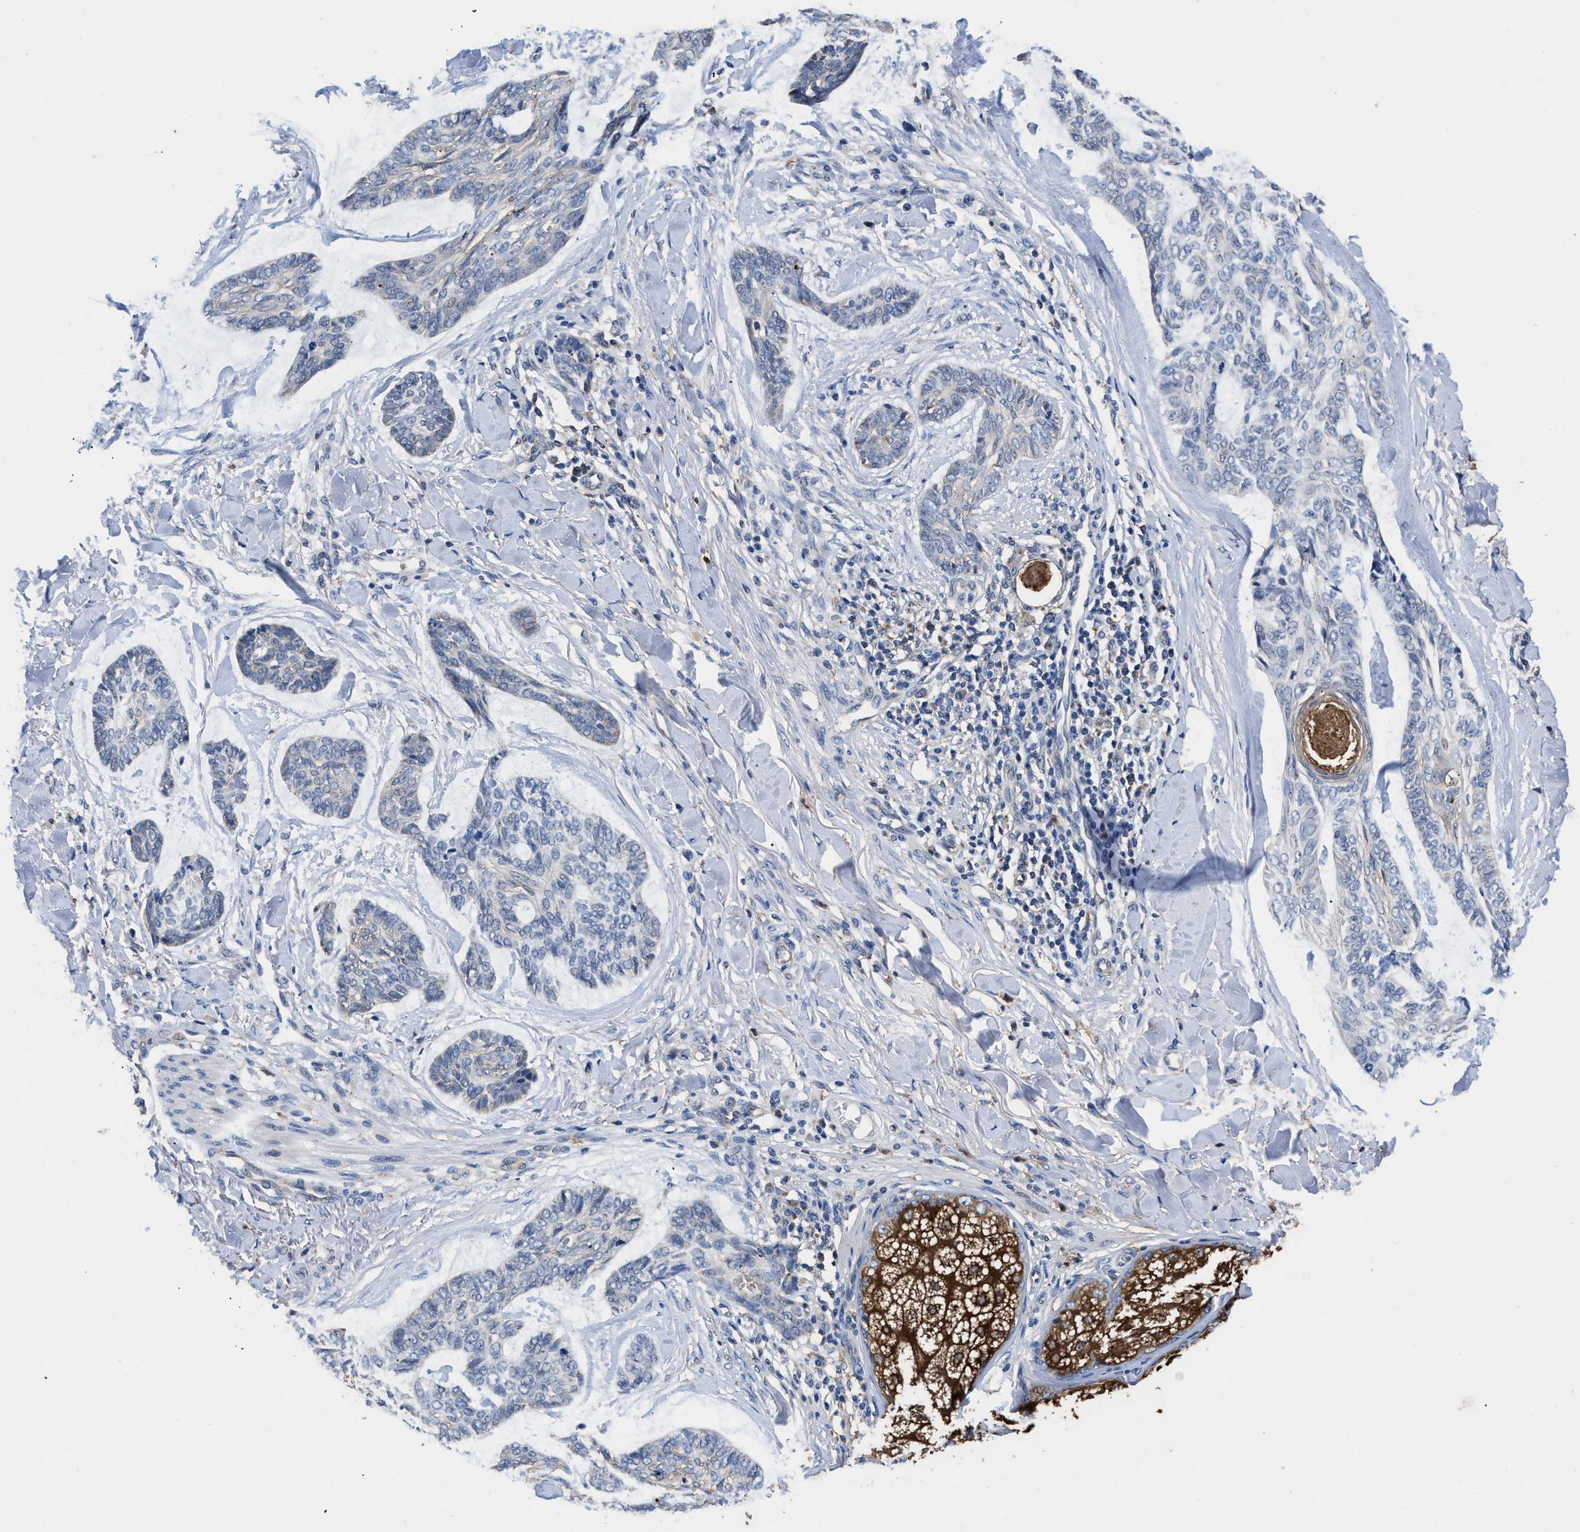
{"staining": {"intensity": "negative", "quantity": "none", "location": "none"}, "tissue": "skin cancer", "cell_type": "Tumor cells", "image_type": "cancer", "snomed": [{"axis": "morphology", "description": "Basal cell carcinoma"}, {"axis": "topography", "description": "Skin"}], "caption": "Immunohistochemistry histopathology image of human skin cancer stained for a protein (brown), which shows no staining in tumor cells. (Immunohistochemistry (ihc), brightfield microscopy, high magnification).", "gene": "ACLY", "patient": {"sex": "male", "age": 43}}